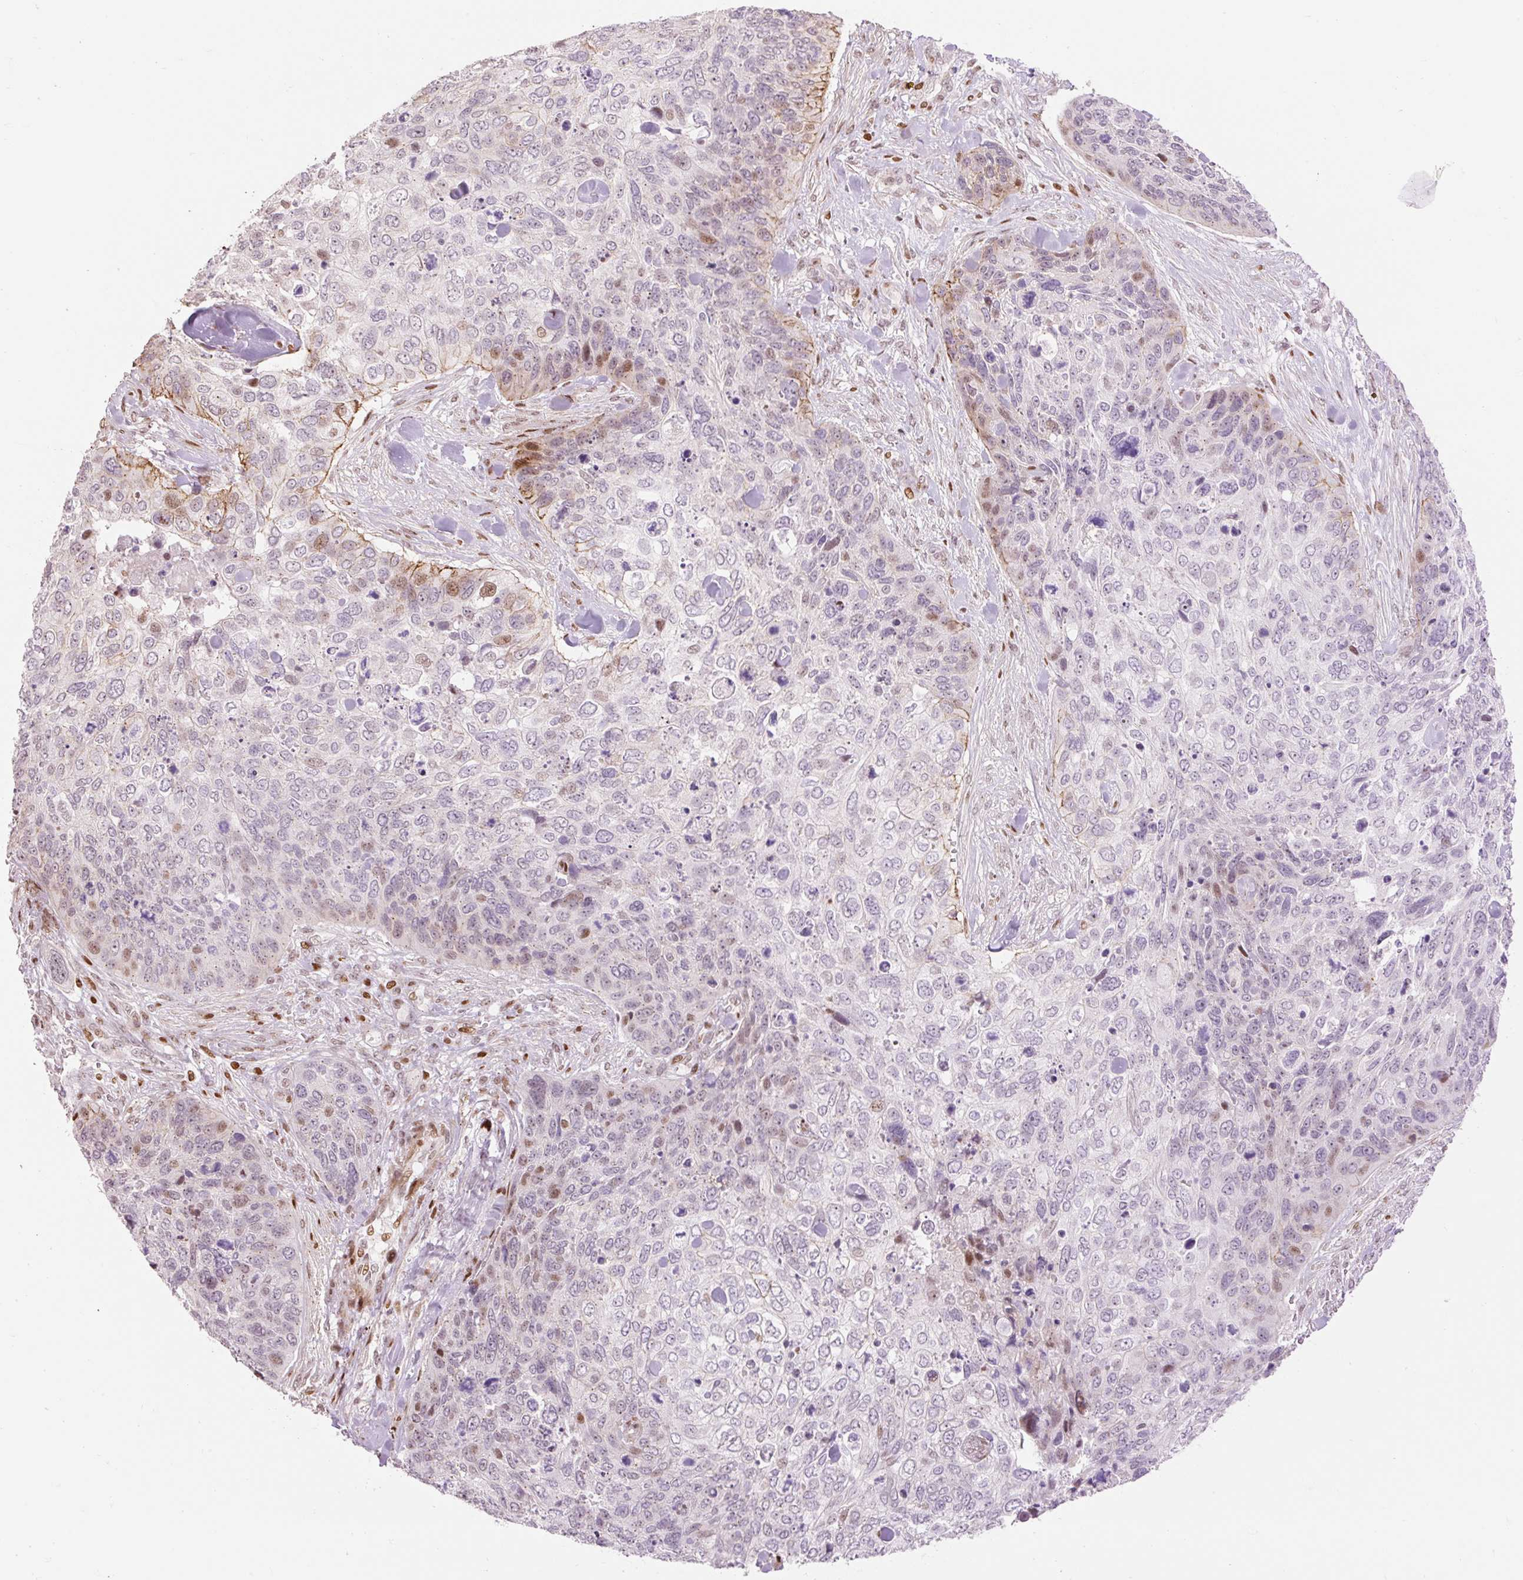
{"staining": {"intensity": "moderate", "quantity": "<25%", "location": "cytoplasmic/membranous,nuclear"}, "tissue": "skin cancer", "cell_type": "Tumor cells", "image_type": "cancer", "snomed": [{"axis": "morphology", "description": "Basal cell carcinoma"}, {"axis": "topography", "description": "Skin"}], "caption": "Immunohistochemistry (IHC) staining of skin cancer (basal cell carcinoma), which reveals low levels of moderate cytoplasmic/membranous and nuclear expression in approximately <25% of tumor cells indicating moderate cytoplasmic/membranous and nuclear protein expression. The staining was performed using DAB (3,3'-diaminobenzidine) (brown) for protein detection and nuclei were counterstained in hematoxylin (blue).", "gene": "RIPPLY3", "patient": {"sex": "female", "age": 74}}